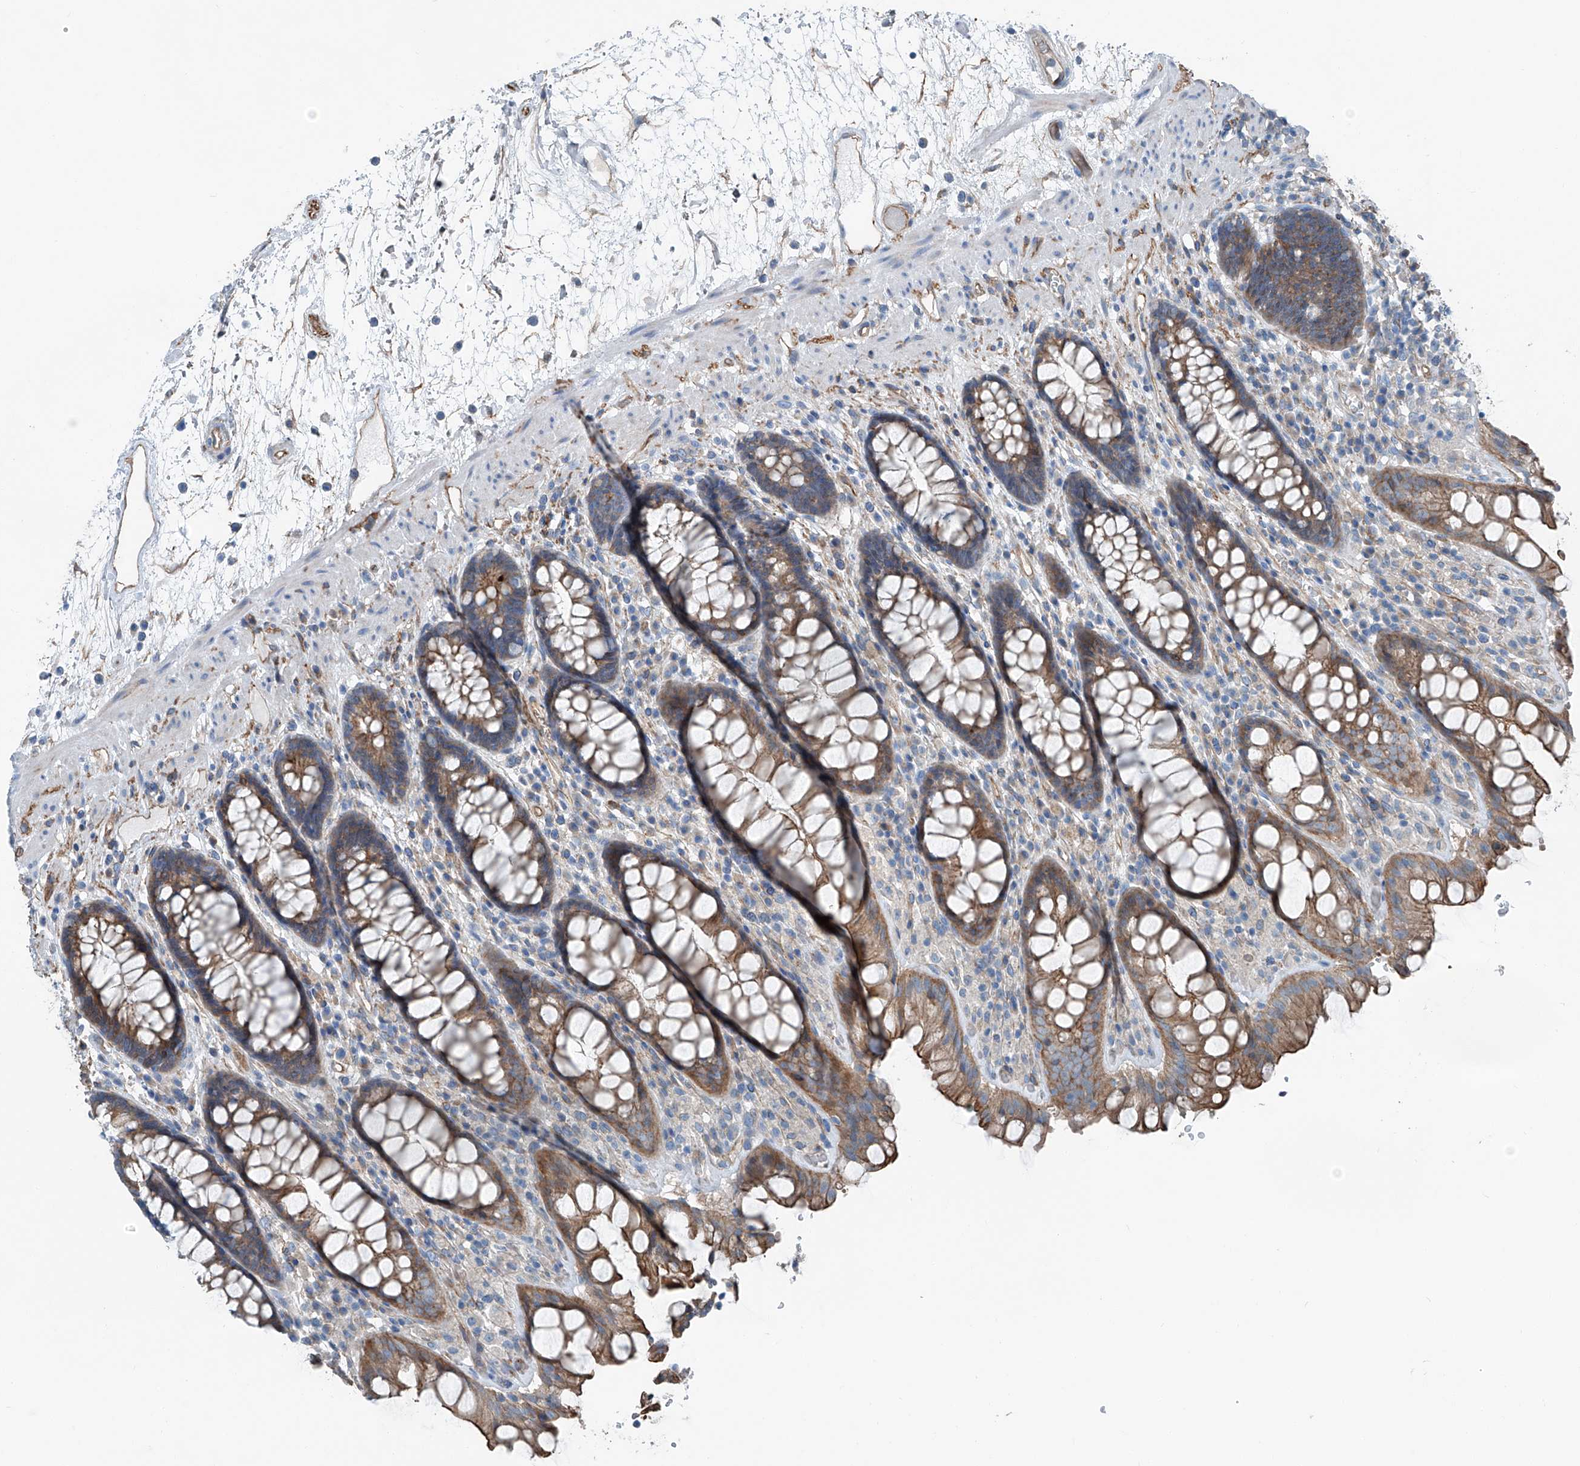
{"staining": {"intensity": "moderate", "quantity": ">75%", "location": "cytoplasmic/membranous"}, "tissue": "rectum", "cell_type": "Glandular cells", "image_type": "normal", "snomed": [{"axis": "morphology", "description": "Normal tissue, NOS"}, {"axis": "topography", "description": "Rectum"}], "caption": "Glandular cells reveal medium levels of moderate cytoplasmic/membranous expression in approximately >75% of cells in unremarkable rectum.", "gene": "THEMIS2", "patient": {"sex": "male", "age": 64}}